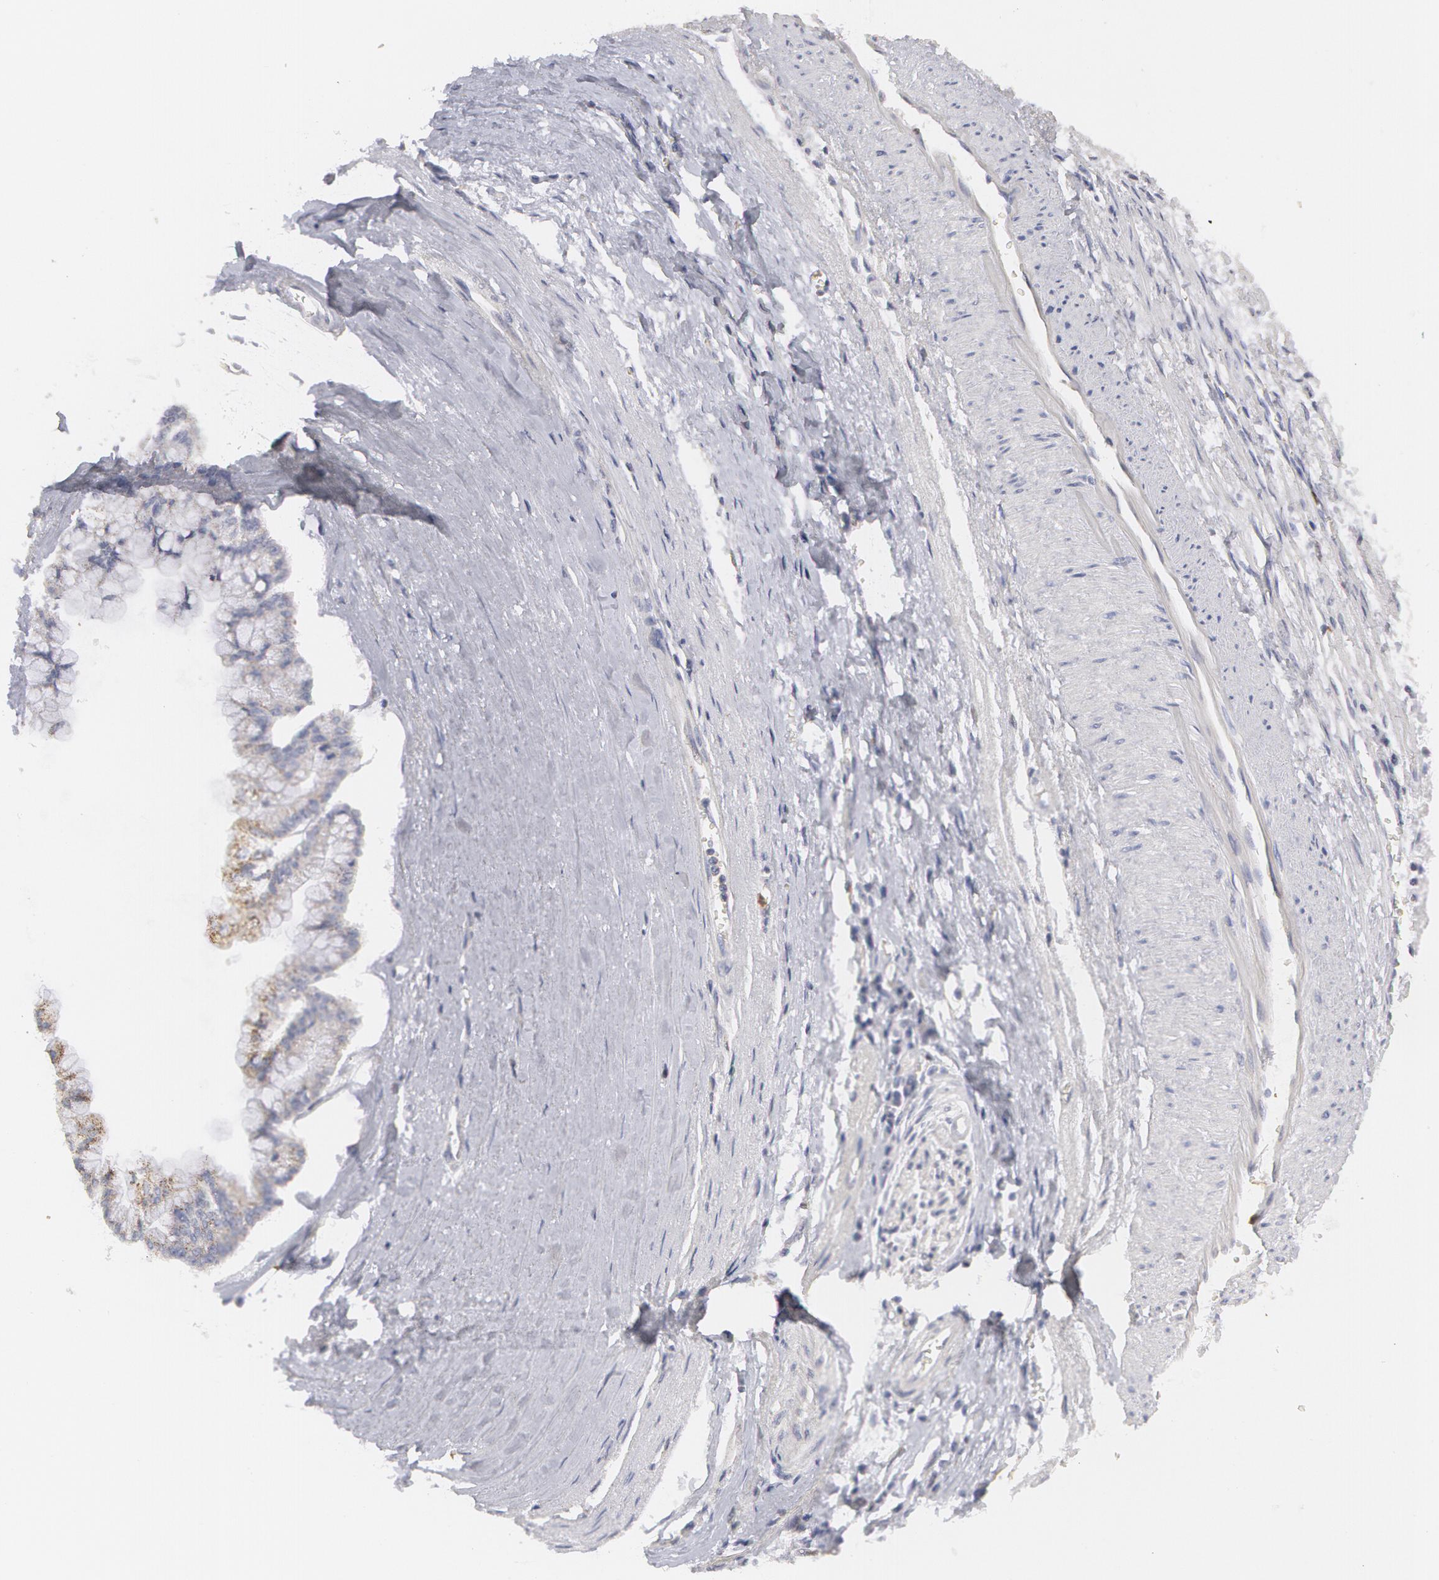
{"staining": {"intensity": "weak", "quantity": "25%-75%", "location": "cytoplasmic/membranous"}, "tissue": "liver cancer", "cell_type": "Tumor cells", "image_type": "cancer", "snomed": [{"axis": "morphology", "description": "Cholangiocarcinoma"}, {"axis": "topography", "description": "Liver"}], "caption": "An immunohistochemistry (IHC) histopathology image of neoplastic tissue is shown. Protein staining in brown labels weak cytoplasmic/membranous positivity in liver cancer within tumor cells.", "gene": "CAT", "patient": {"sex": "female", "age": 79}}